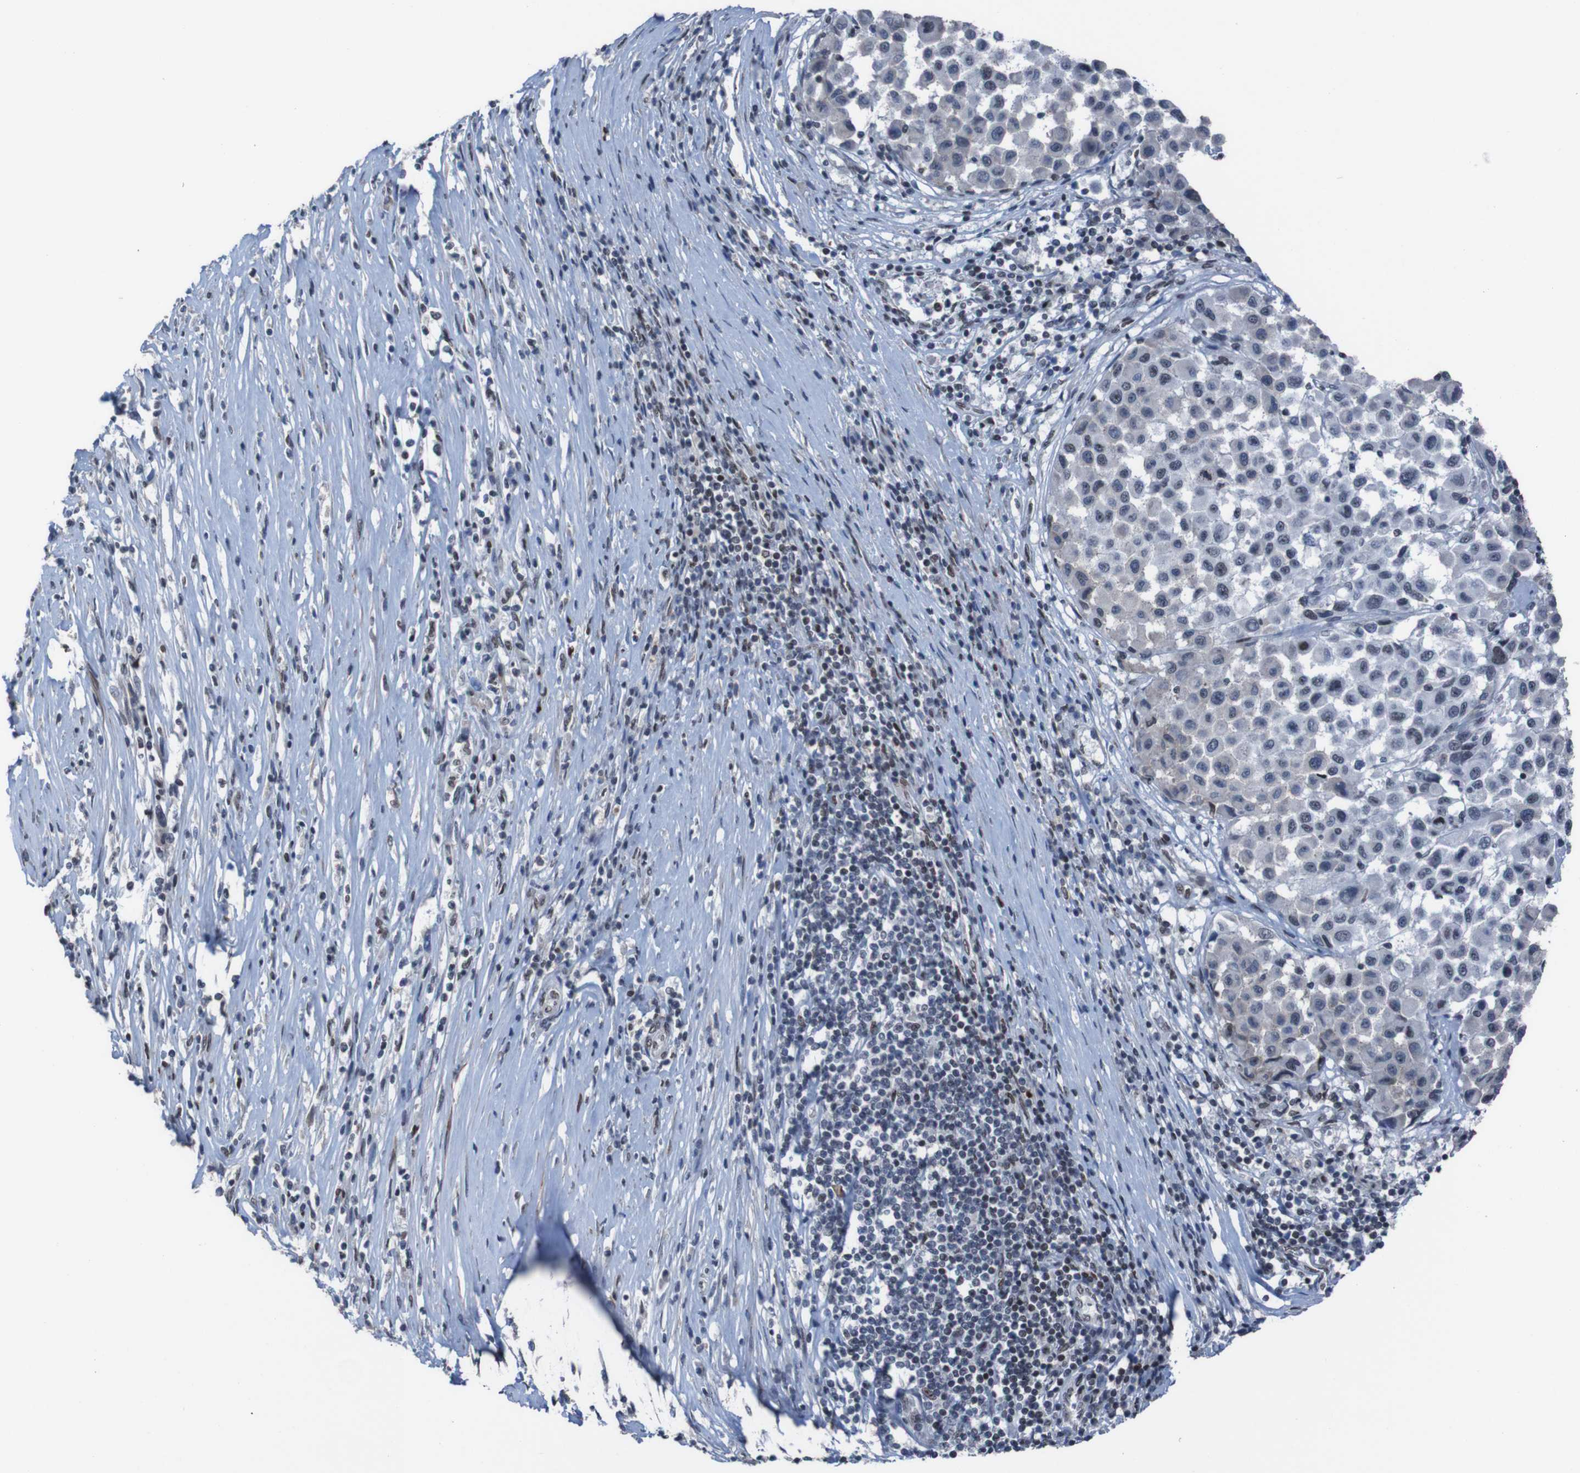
{"staining": {"intensity": "moderate", "quantity": "<25%", "location": "nuclear"}, "tissue": "melanoma", "cell_type": "Tumor cells", "image_type": "cancer", "snomed": [{"axis": "morphology", "description": "Malignant melanoma, Metastatic site"}, {"axis": "topography", "description": "Lymph node"}], "caption": "Malignant melanoma (metastatic site) was stained to show a protein in brown. There is low levels of moderate nuclear expression in approximately <25% of tumor cells.", "gene": "PHF2", "patient": {"sex": "male", "age": 61}}